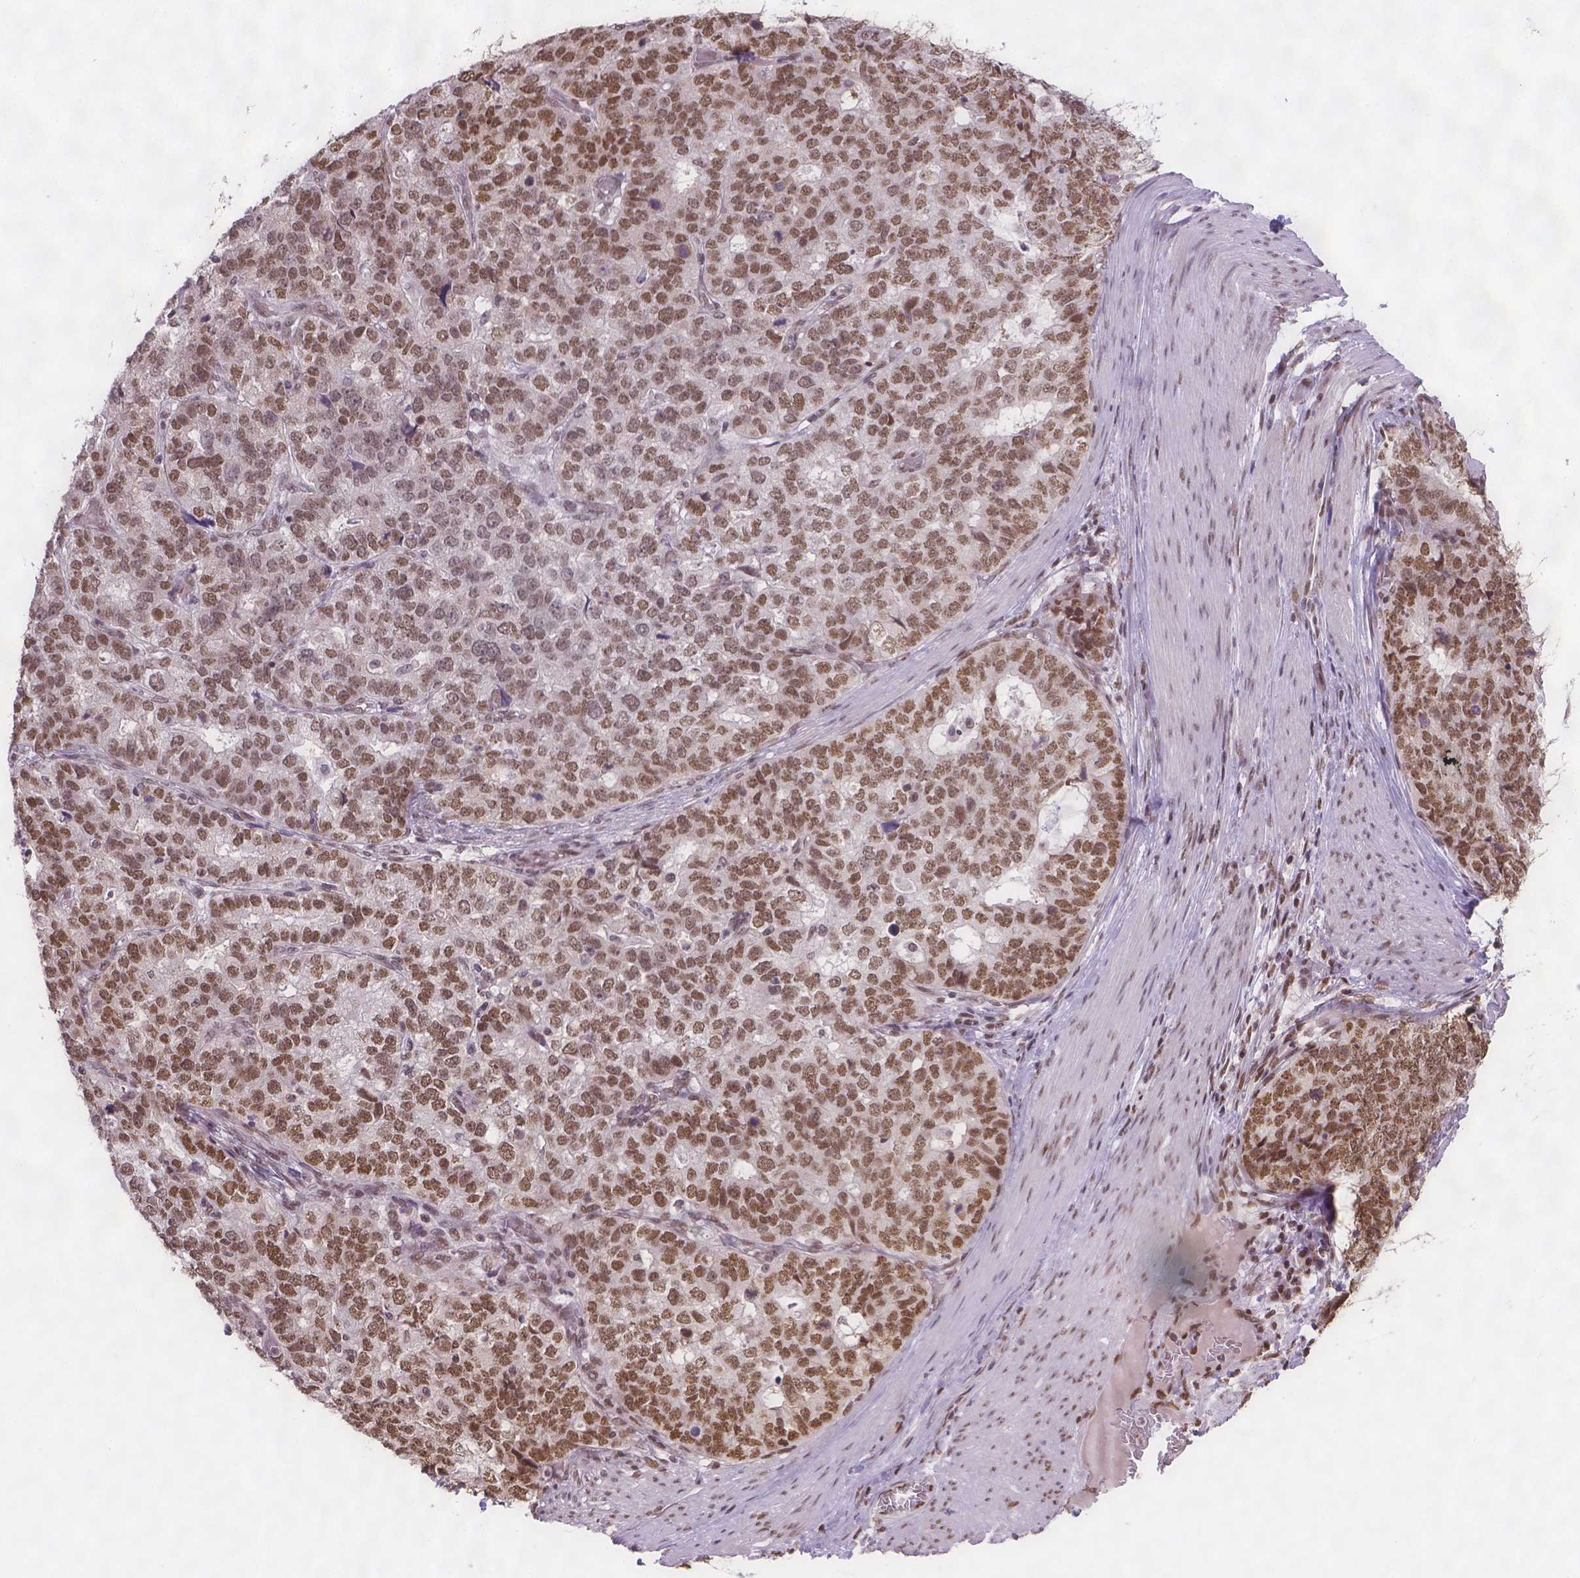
{"staining": {"intensity": "moderate", "quantity": ">75%", "location": "nuclear"}, "tissue": "stomach cancer", "cell_type": "Tumor cells", "image_type": "cancer", "snomed": [{"axis": "morphology", "description": "Adenocarcinoma, NOS"}, {"axis": "topography", "description": "Stomach"}], "caption": "Stomach cancer tissue displays moderate nuclear positivity in approximately >75% of tumor cells, visualized by immunohistochemistry. Immunohistochemistry stains the protein of interest in brown and the nuclei are stained blue.", "gene": "FANCE", "patient": {"sex": "male", "age": 69}}